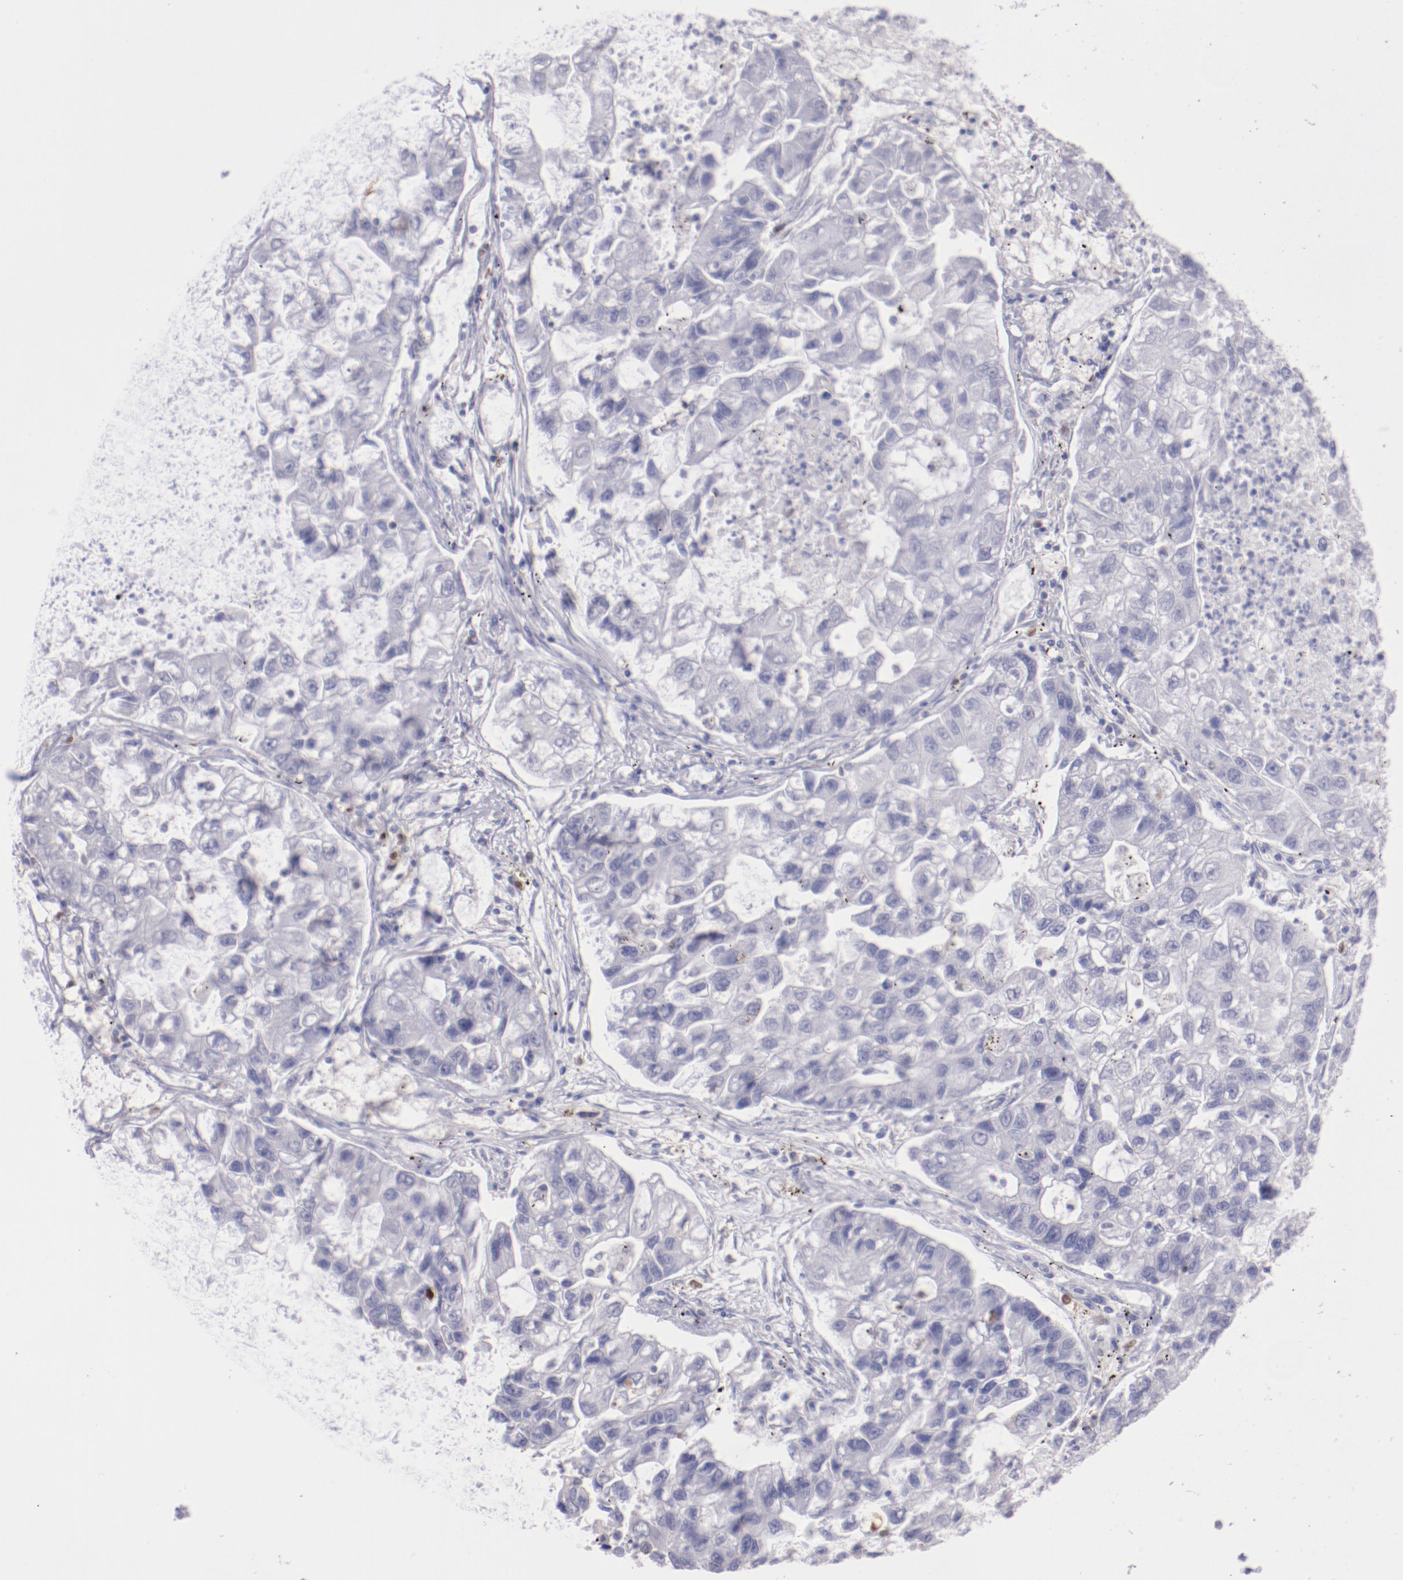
{"staining": {"intensity": "negative", "quantity": "none", "location": "none"}, "tissue": "lung cancer", "cell_type": "Tumor cells", "image_type": "cancer", "snomed": [{"axis": "morphology", "description": "Adenocarcinoma, NOS"}, {"axis": "topography", "description": "Lung"}], "caption": "High power microscopy histopathology image of an immunohistochemistry image of lung cancer (adenocarcinoma), revealing no significant positivity in tumor cells.", "gene": "IRF8", "patient": {"sex": "female", "age": 51}}